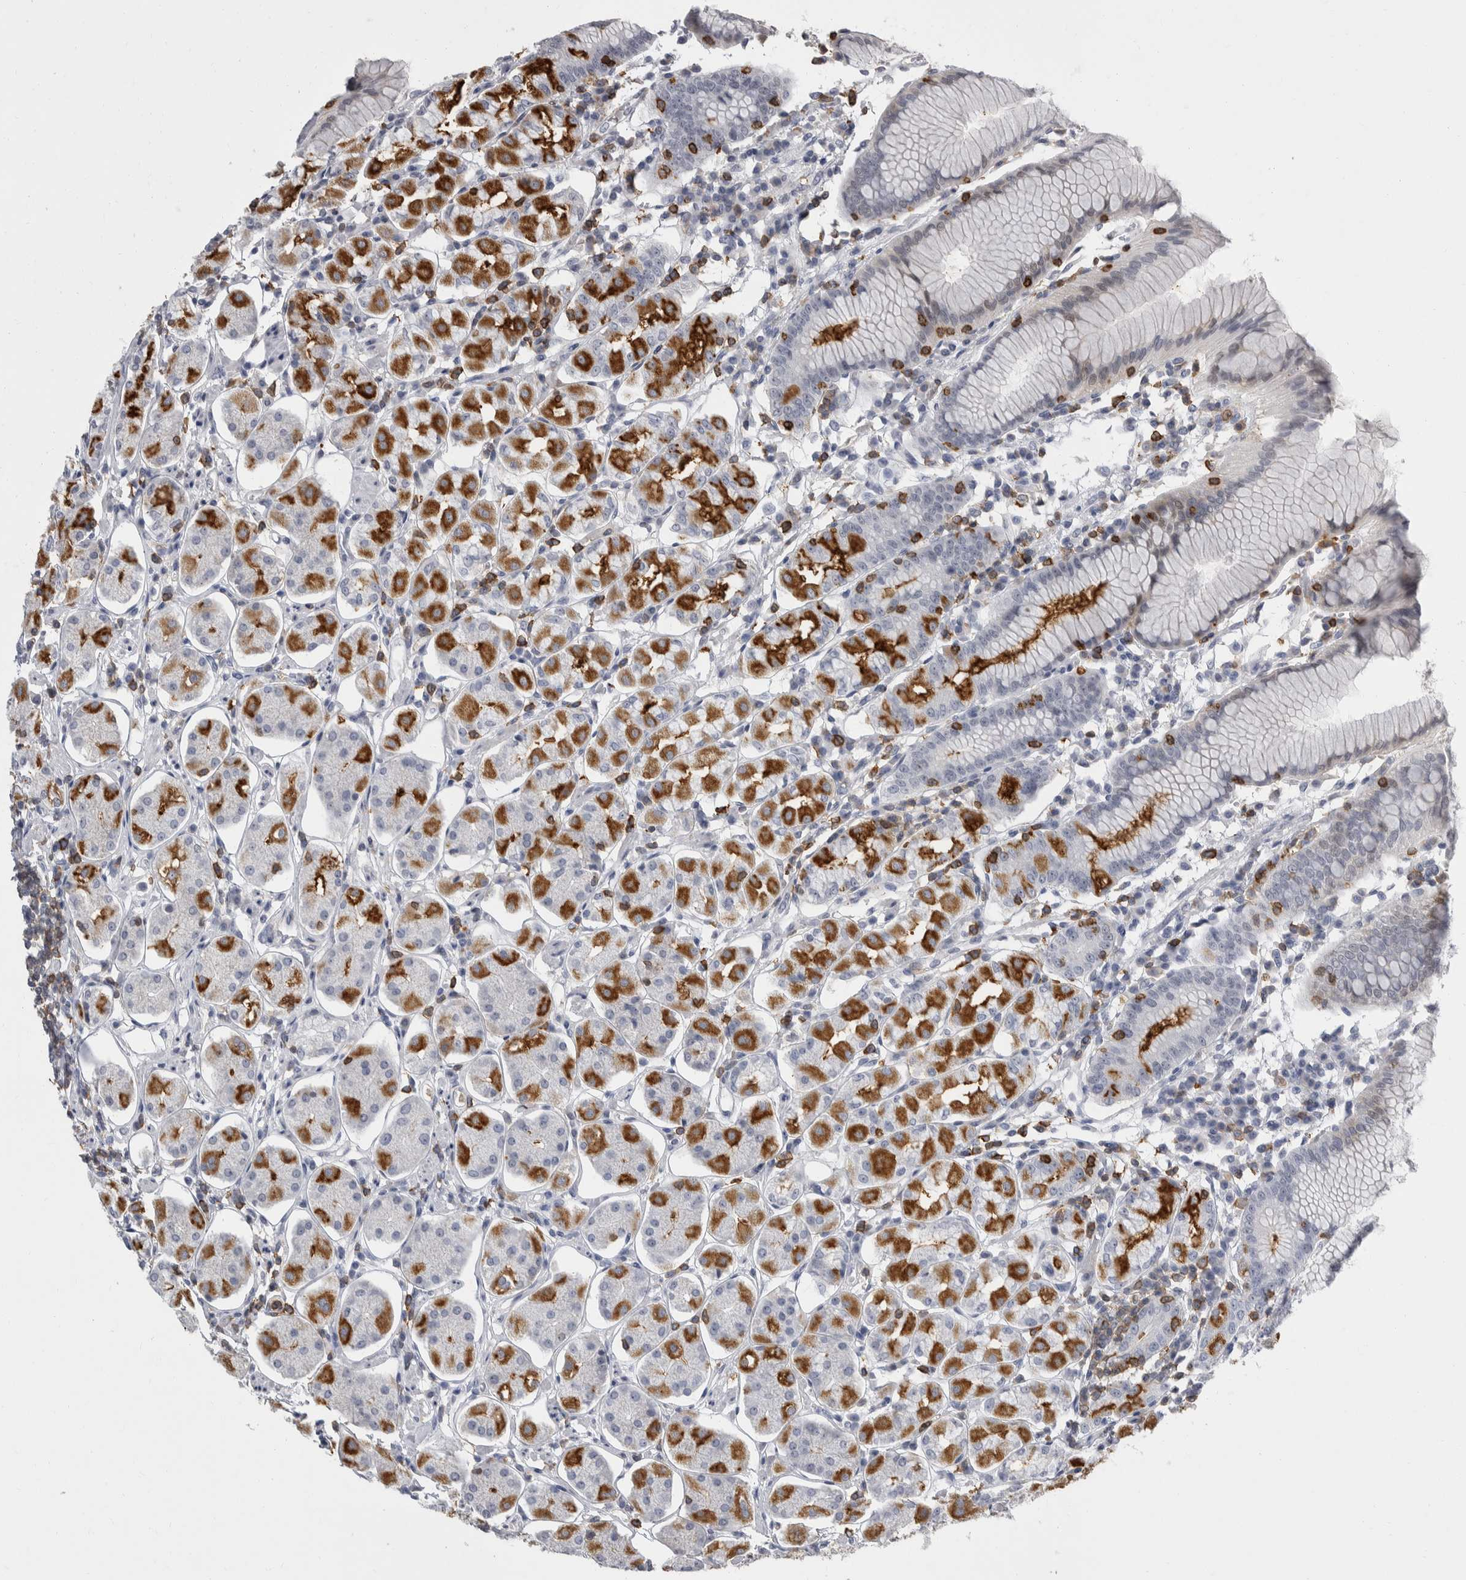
{"staining": {"intensity": "moderate", "quantity": "25%-75%", "location": "cytoplasmic/membranous"}, "tissue": "stomach", "cell_type": "Glandular cells", "image_type": "normal", "snomed": [{"axis": "morphology", "description": "Normal tissue, NOS"}, {"axis": "topography", "description": "Stomach"}, {"axis": "topography", "description": "Stomach, lower"}], "caption": "Protein analysis of normal stomach displays moderate cytoplasmic/membranous expression in approximately 25%-75% of glandular cells.", "gene": "CEP295NL", "patient": {"sex": "female", "age": 56}}